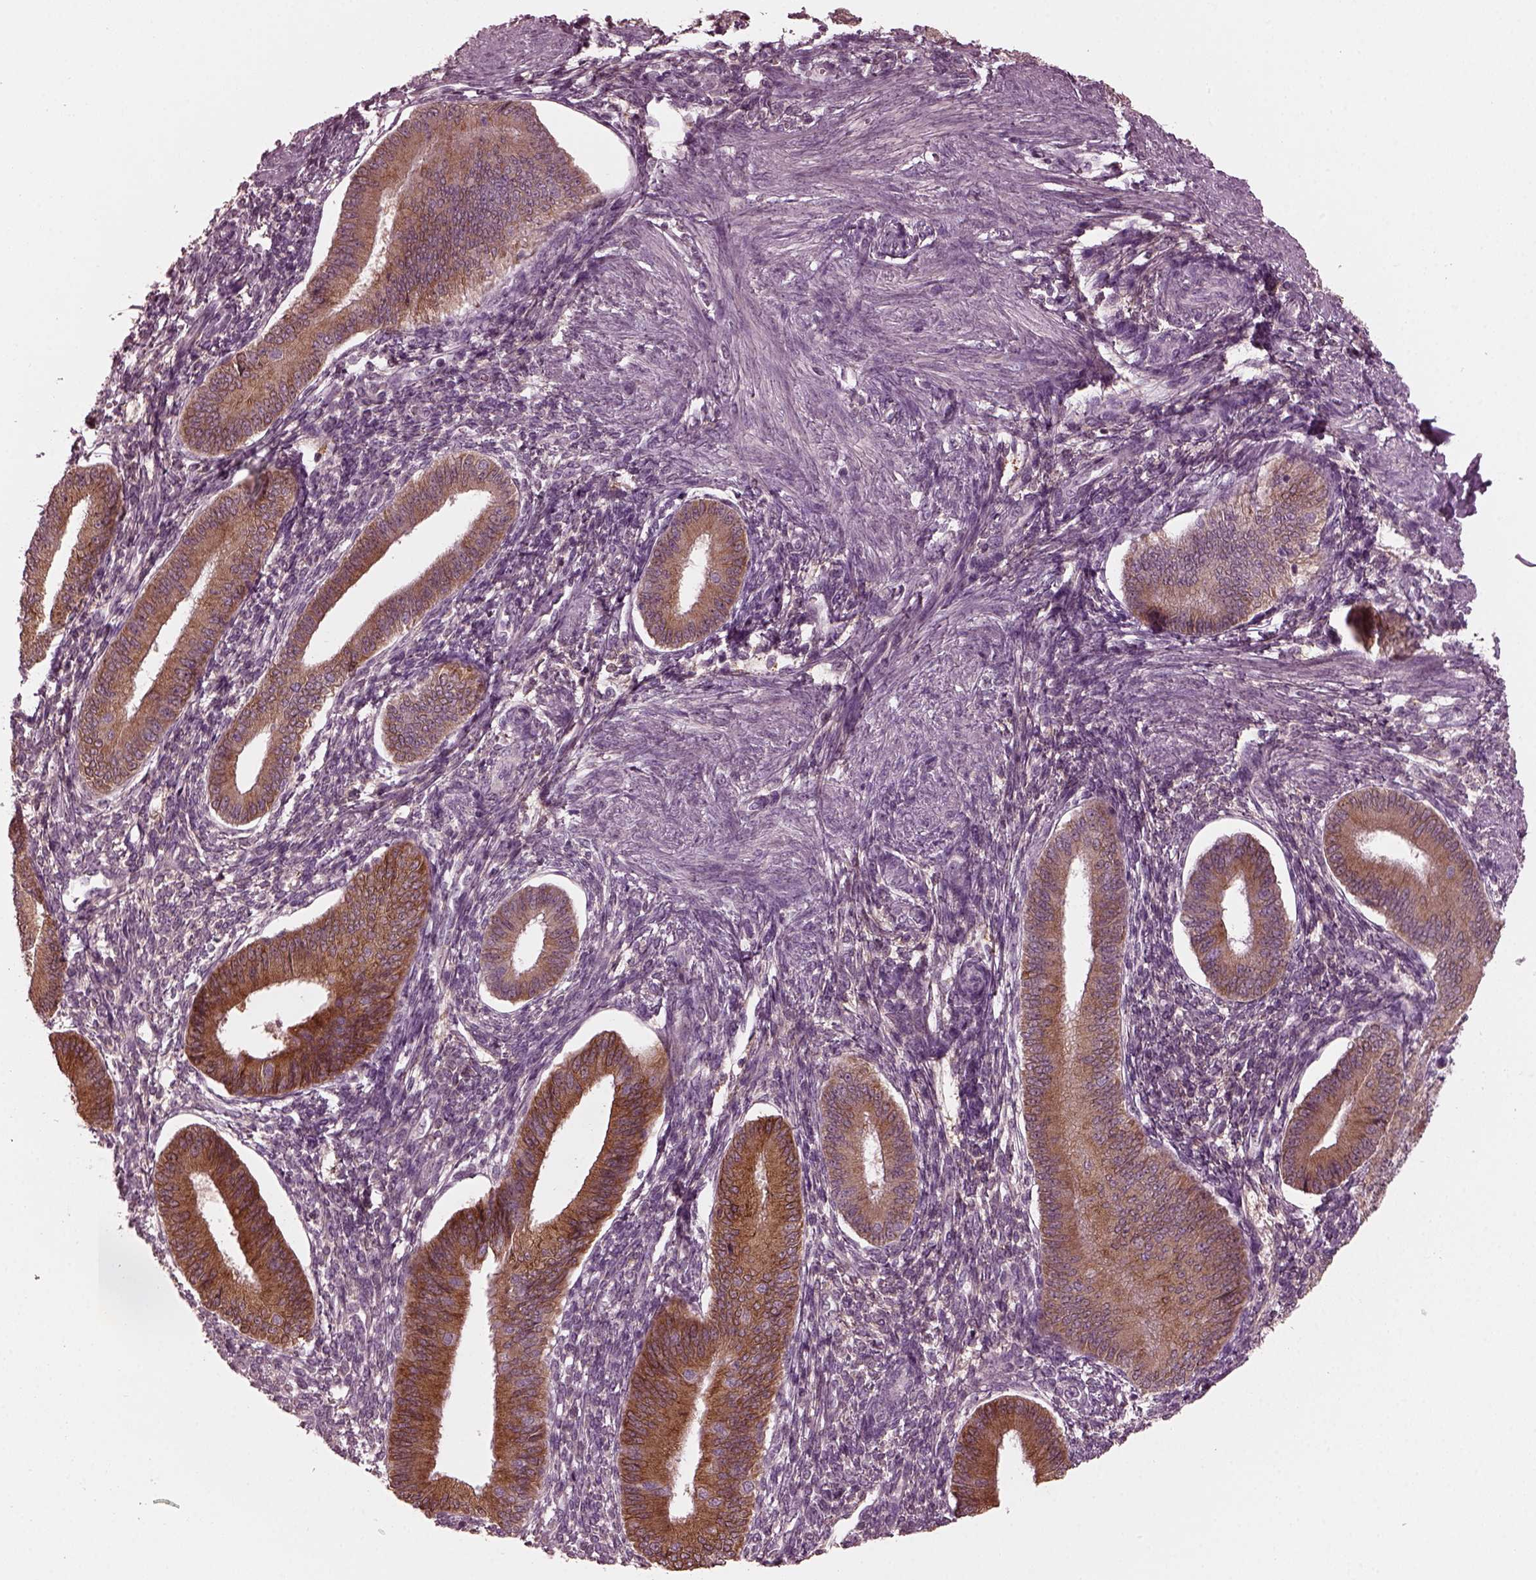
{"staining": {"intensity": "negative", "quantity": "none", "location": "none"}, "tissue": "endometrium", "cell_type": "Cells in endometrial stroma", "image_type": "normal", "snomed": [{"axis": "morphology", "description": "Normal tissue, NOS"}, {"axis": "topography", "description": "Endometrium"}], "caption": "Cells in endometrial stroma are negative for protein expression in unremarkable human endometrium. The staining was performed using DAB (3,3'-diaminobenzidine) to visualize the protein expression in brown, while the nuclei were stained in blue with hematoxylin (Magnification: 20x).", "gene": "PORCN", "patient": {"sex": "female", "age": 39}}